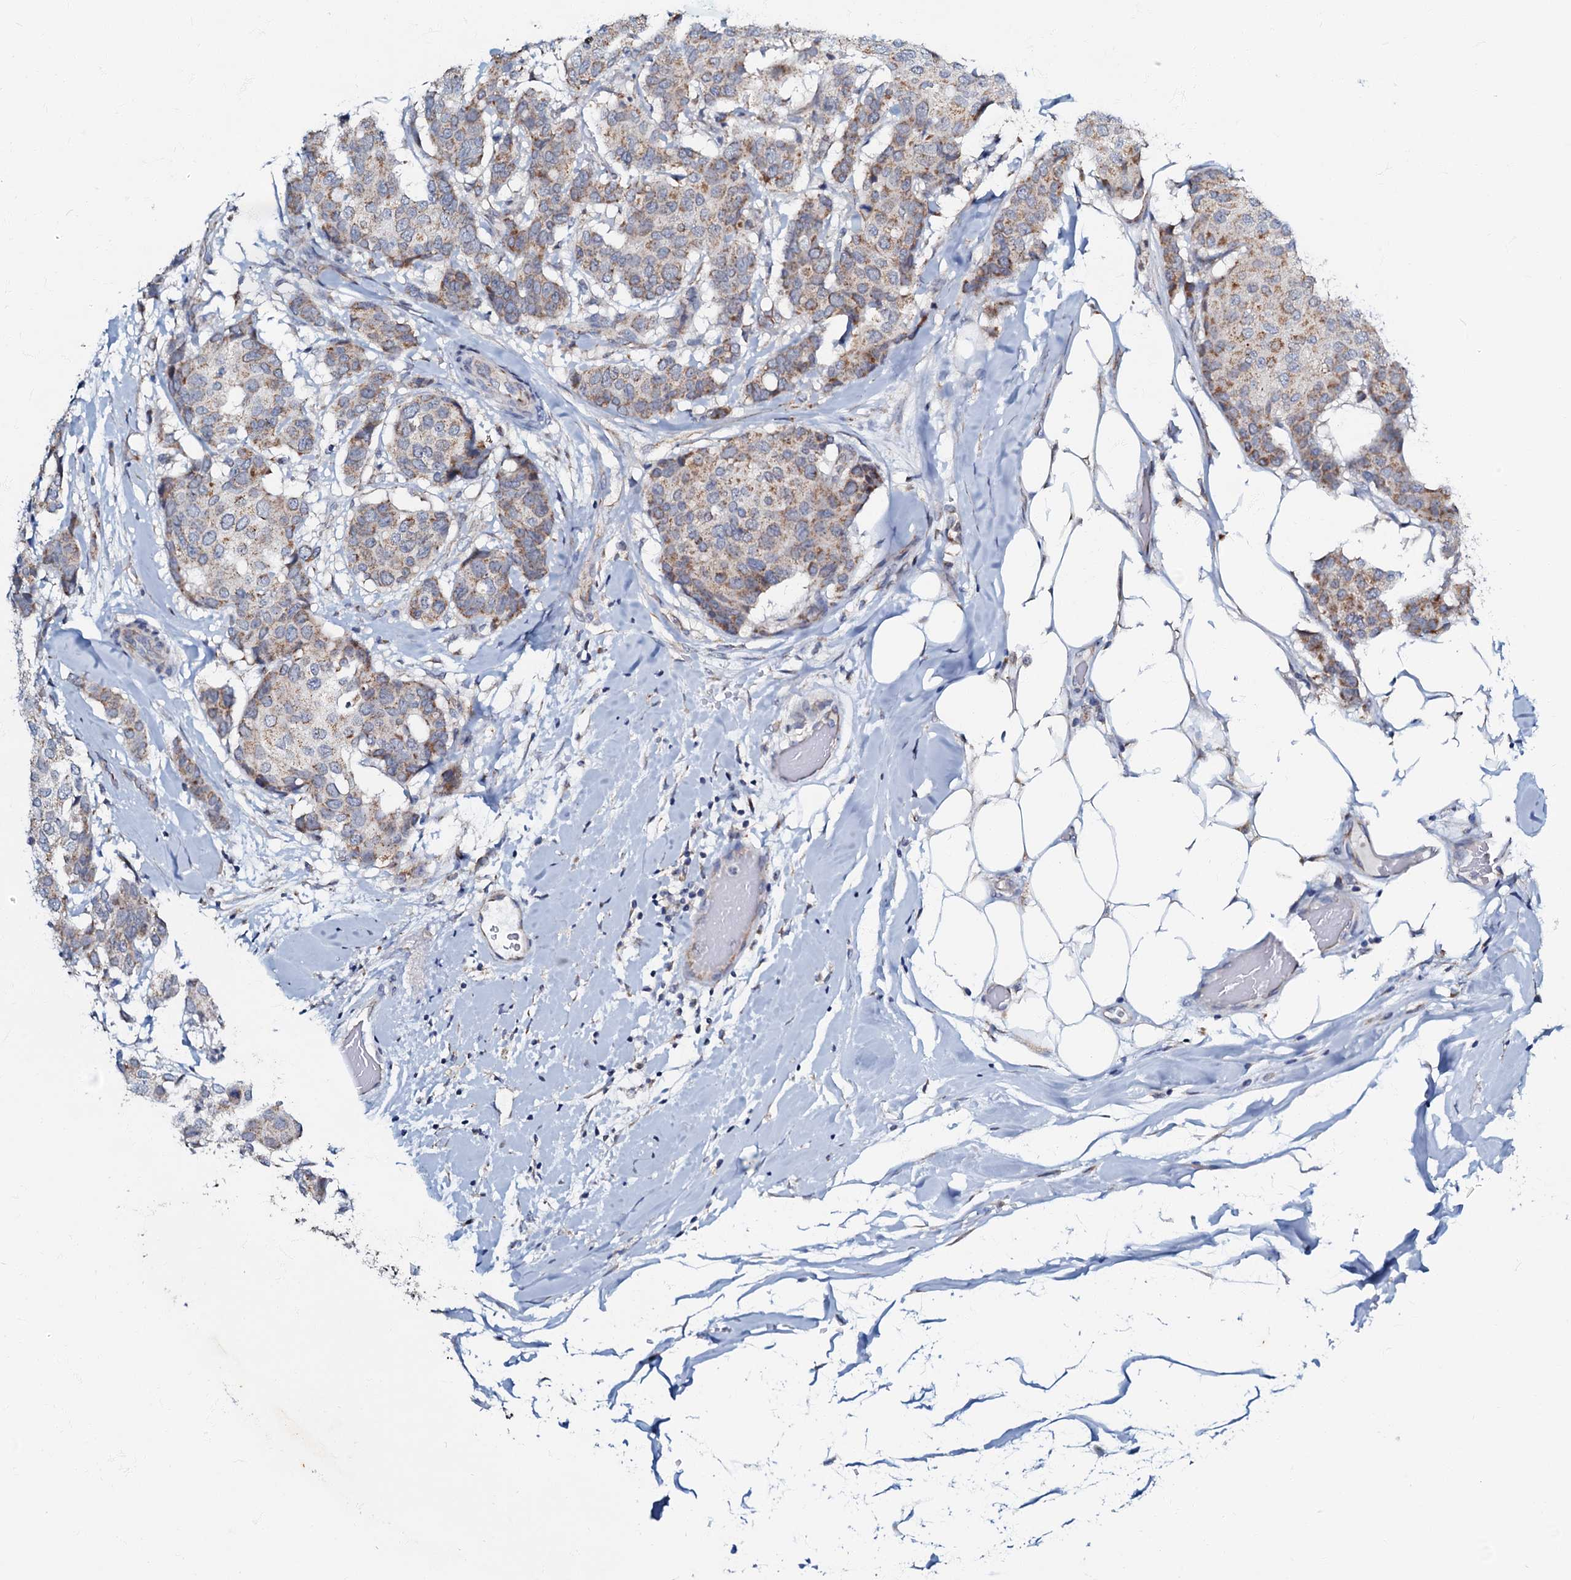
{"staining": {"intensity": "weak", "quantity": ">75%", "location": "cytoplasmic/membranous"}, "tissue": "breast cancer", "cell_type": "Tumor cells", "image_type": "cancer", "snomed": [{"axis": "morphology", "description": "Duct carcinoma"}, {"axis": "topography", "description": "Breast"}], "caption": "This photomicrograph shows immunohistochemistry (IHC) staining of human breast infiltrating ductal carcinoma, with low weak cytoplasmic/membranous expression in about >75% of tumor cells.", "gene": "MRPL51", "patient": {"sex": "female", "age": 75}}